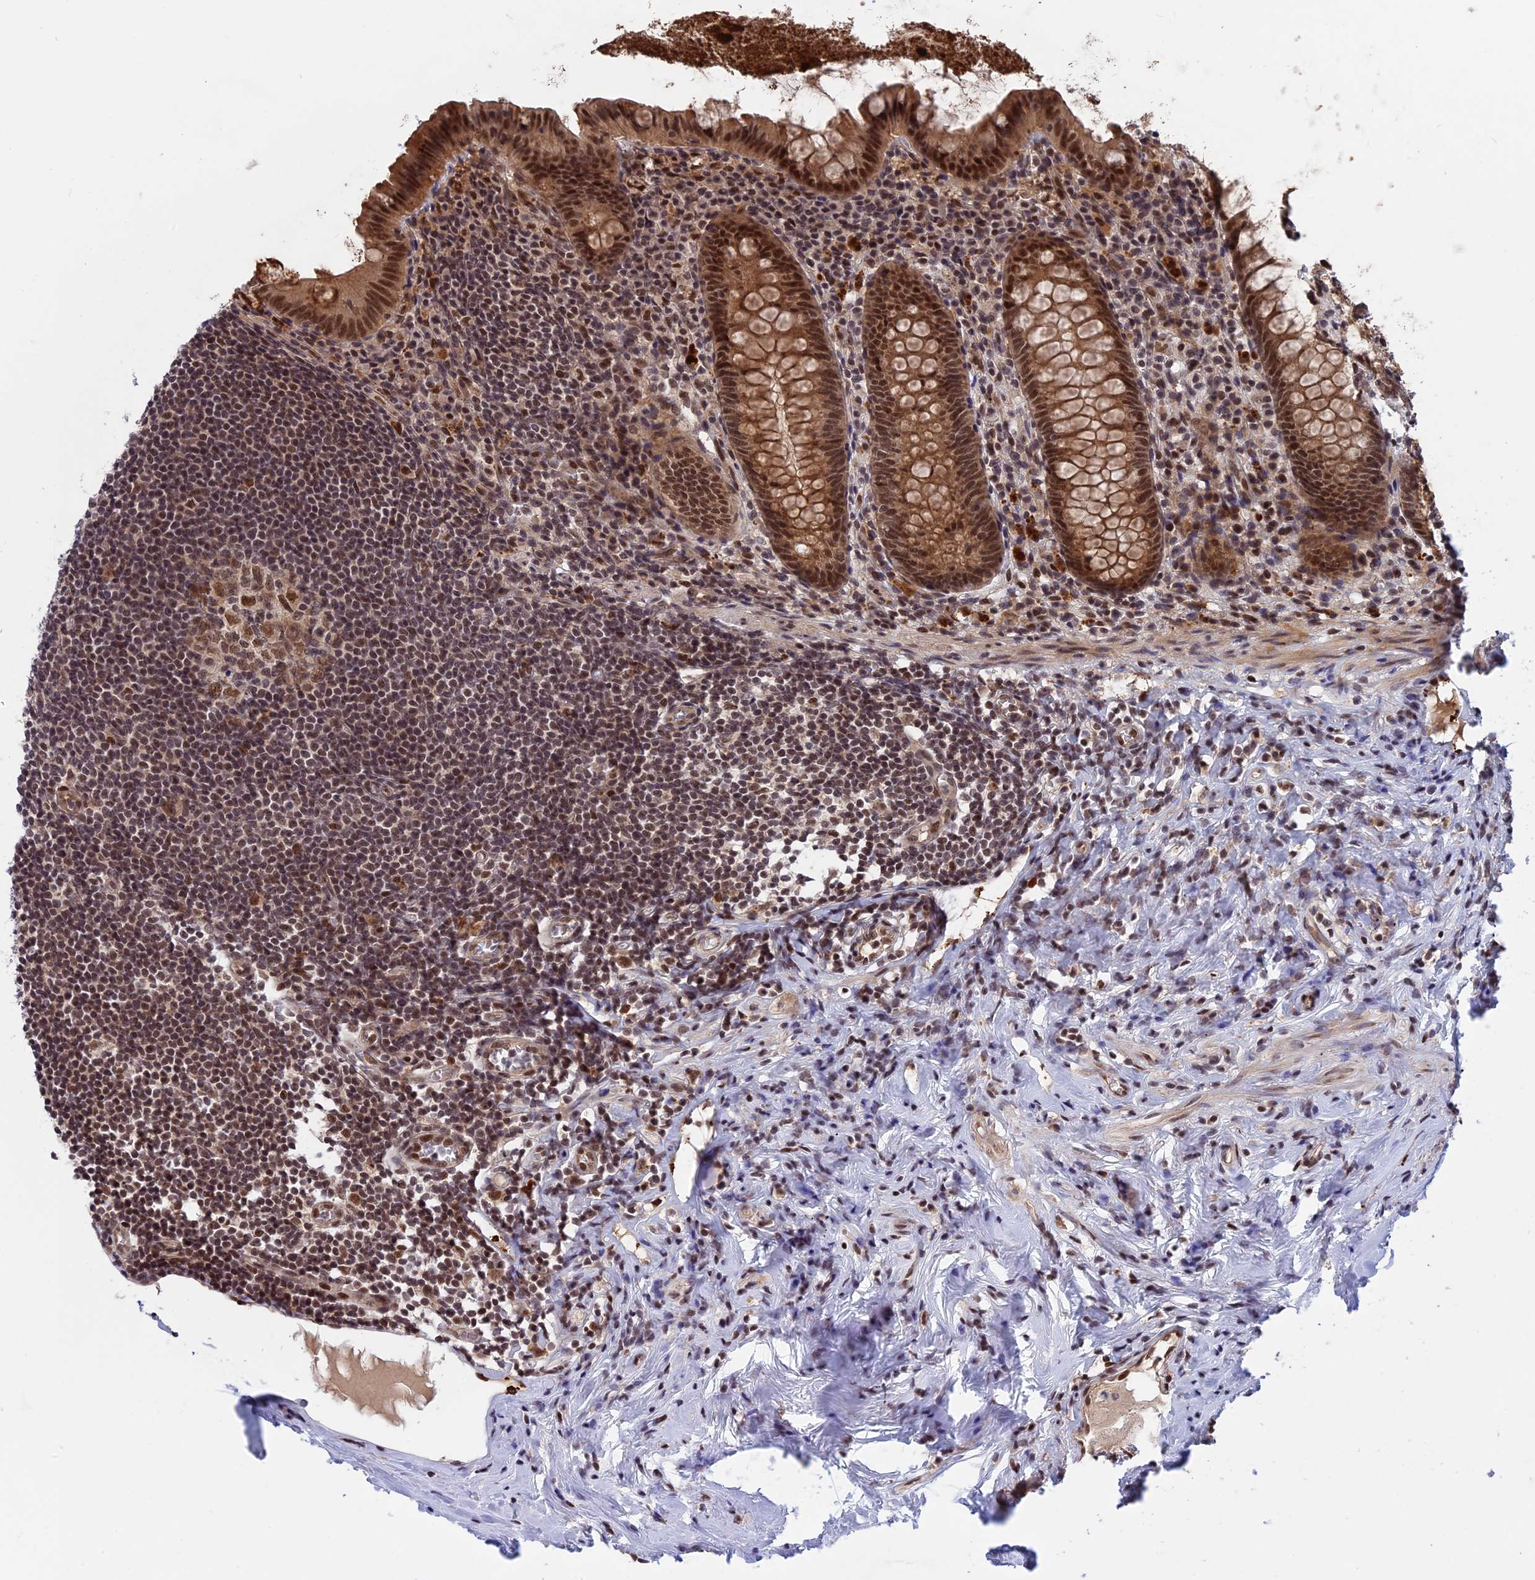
{"staining": {"intensity": "strong", "quantity": ">75%", "location": "cytoplasmic/membranous,nuclear"}, "tissue": "appendix", "cell_type": "Glandular cells", "image_type": "normal", "snomed": [{"axis": "morphology", "description": "Normal tissue, NOS"}, {"axis": "topography", "description": "Appendix"}], "caption": "The micrograph displays staining of benign appendix, revealing strong cytoplasmic/membranous,nuclear protein staining (brown color) within glandular cells.", "gene": "POLR2C", "patient": {"sex": "female", "age": 51}}